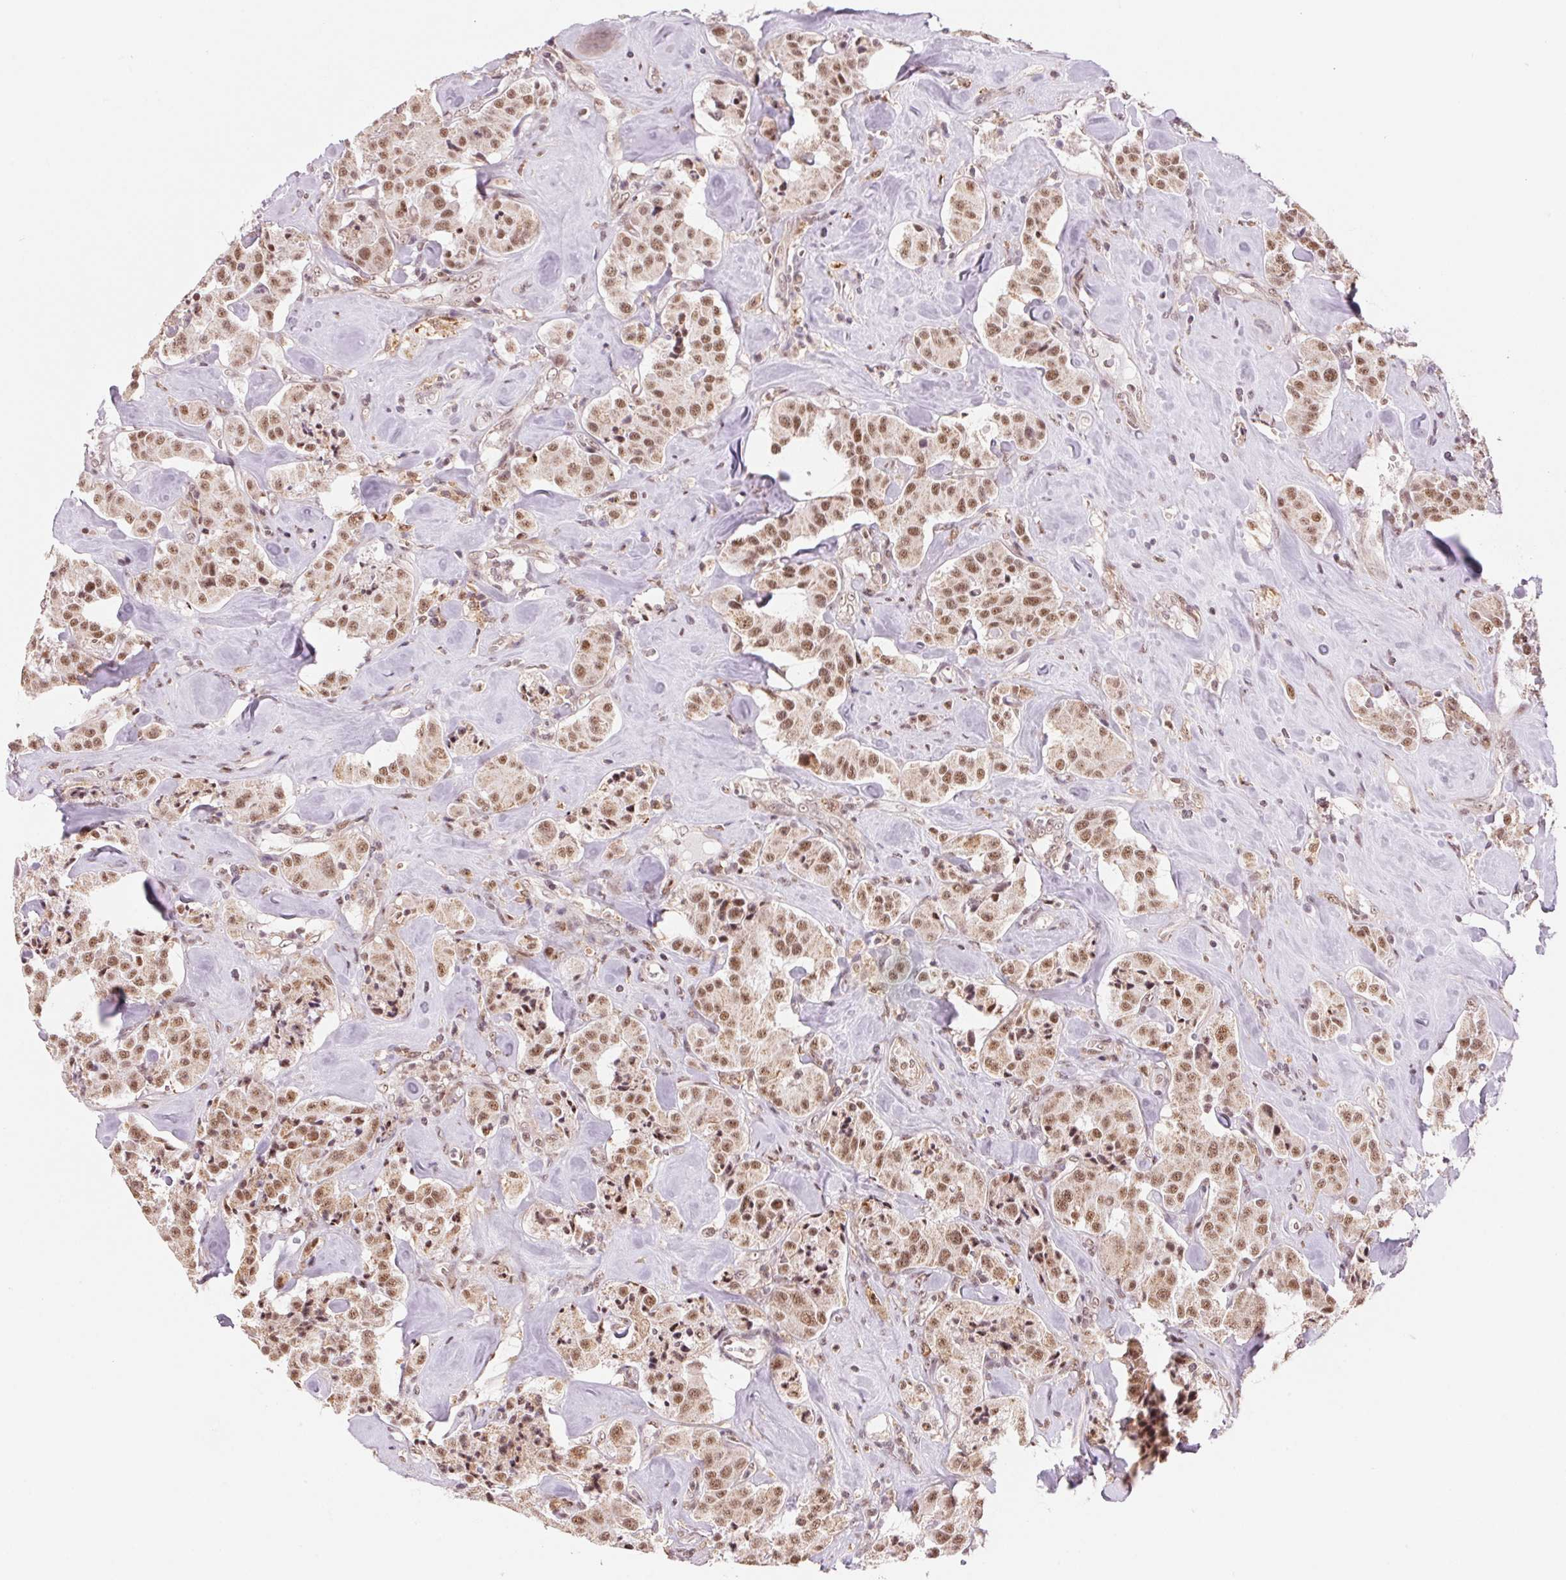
{"staining": {"intensity": "moderate", "quantity": ">75%", "location": "nuclear"}, "tissue": "carcinoid", "cell_type": "Tumor cells", "image_type": "cancer", "snomed": [{"axis": "morphology", "description": "Carcinoid, malignant, NOS"}, {"axis": "topography", "description": "Pancreas"}], "caption": "Moderate nuclear protein expression is appreciated in approximately >75% of tumor cells in malignant carcinoid.", "gene": "HNRNPDL", "patient": {"sex": "male", "age": 41}}